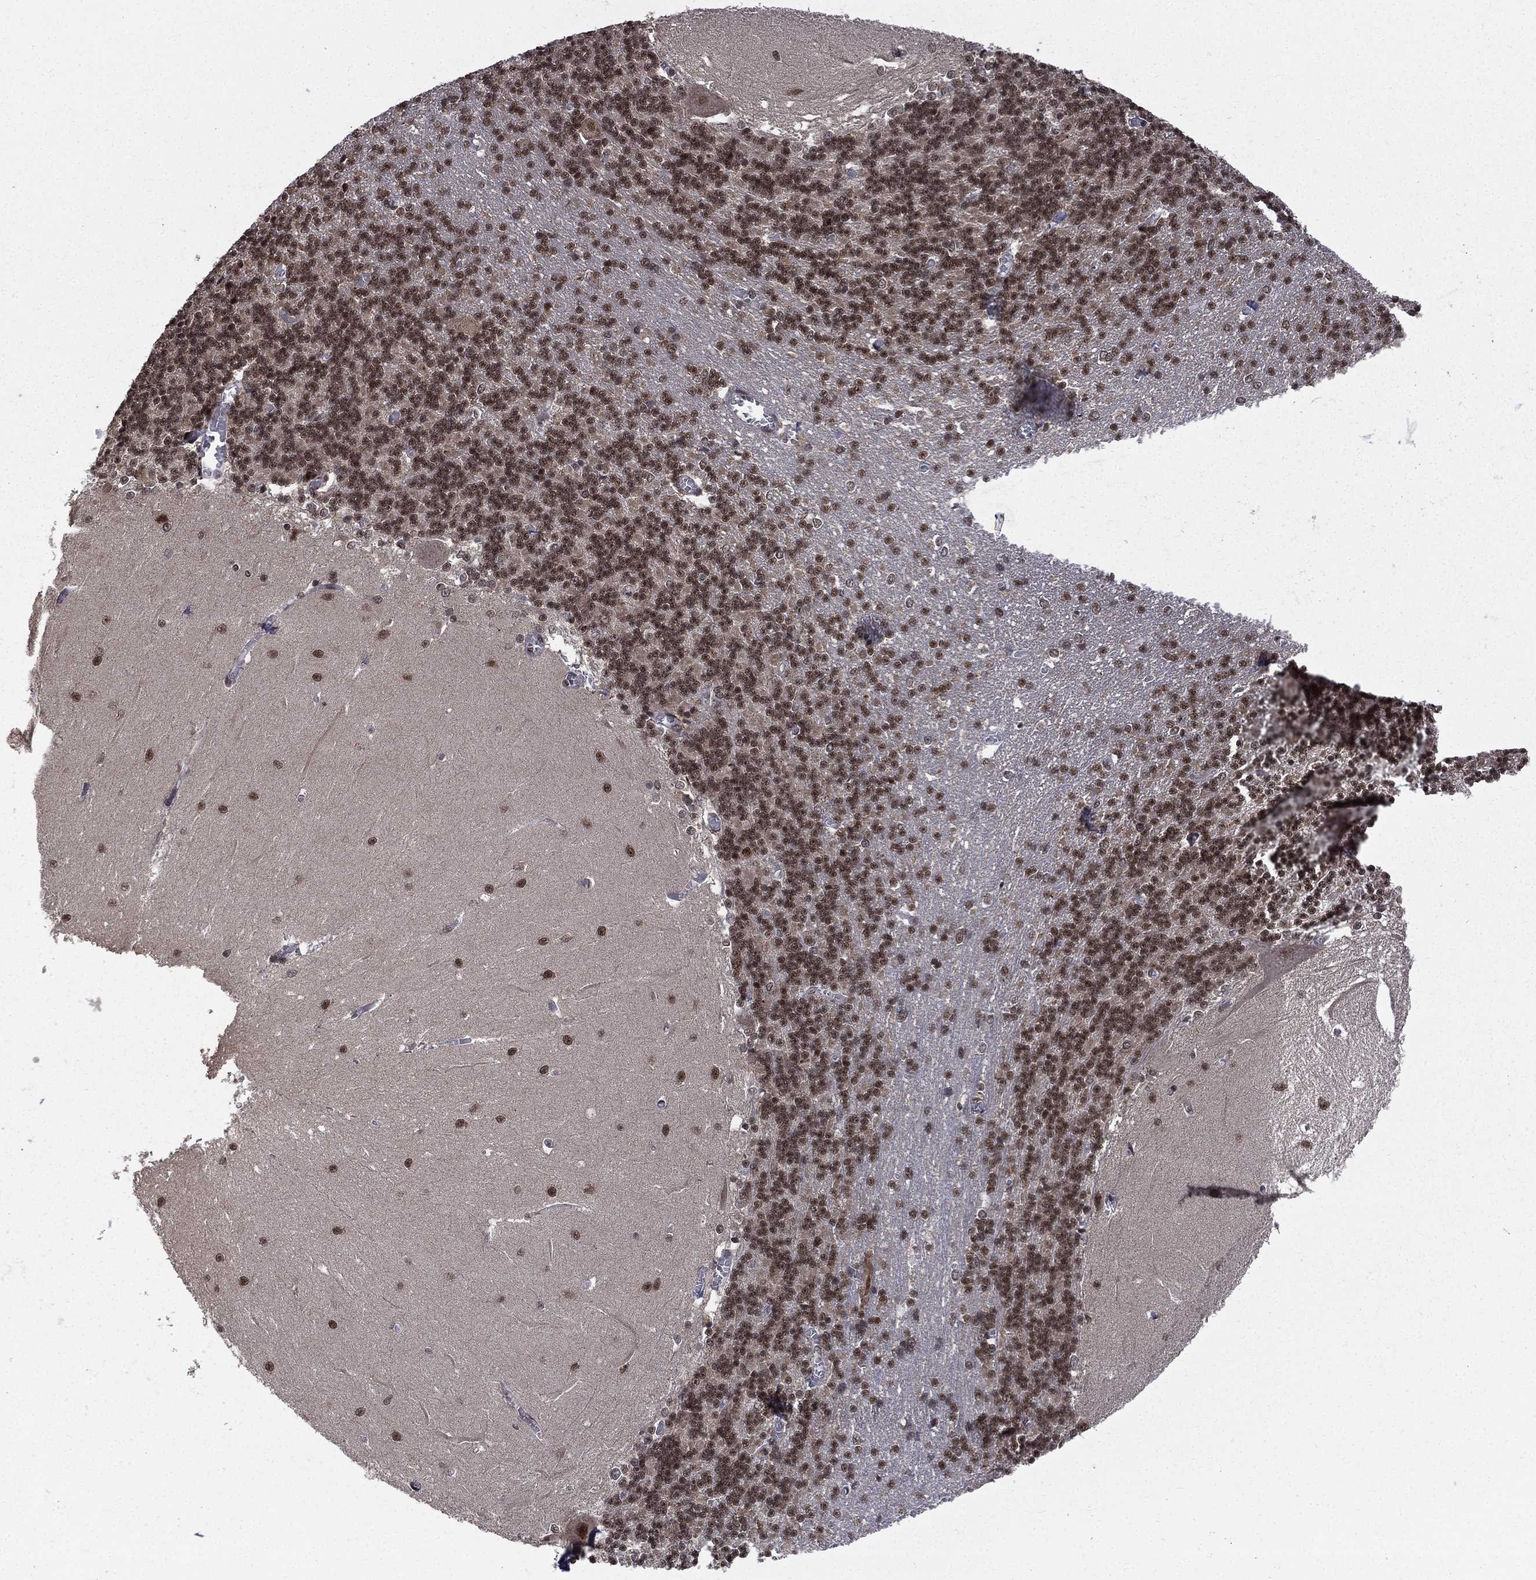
{"staining": {"intensity": "moderate", "quantity": ">75%", "location": "nuclear"}, "tissue": "cerebellum", "cell_type": "Cells in granular layer", "image_type": "normal", "snomed": [{"axis": "morphology", "description": "Normal tissue, NOS"}, {"axis": "topography", "description": "Cerebellum"}], "caption": "The immunohistochemical stain labels moderate nuclear expression in cells in granular layer of unremarkable cerebellum.", "gene": "JMJD6", "patient": {"sex": "male", "age": 37}}